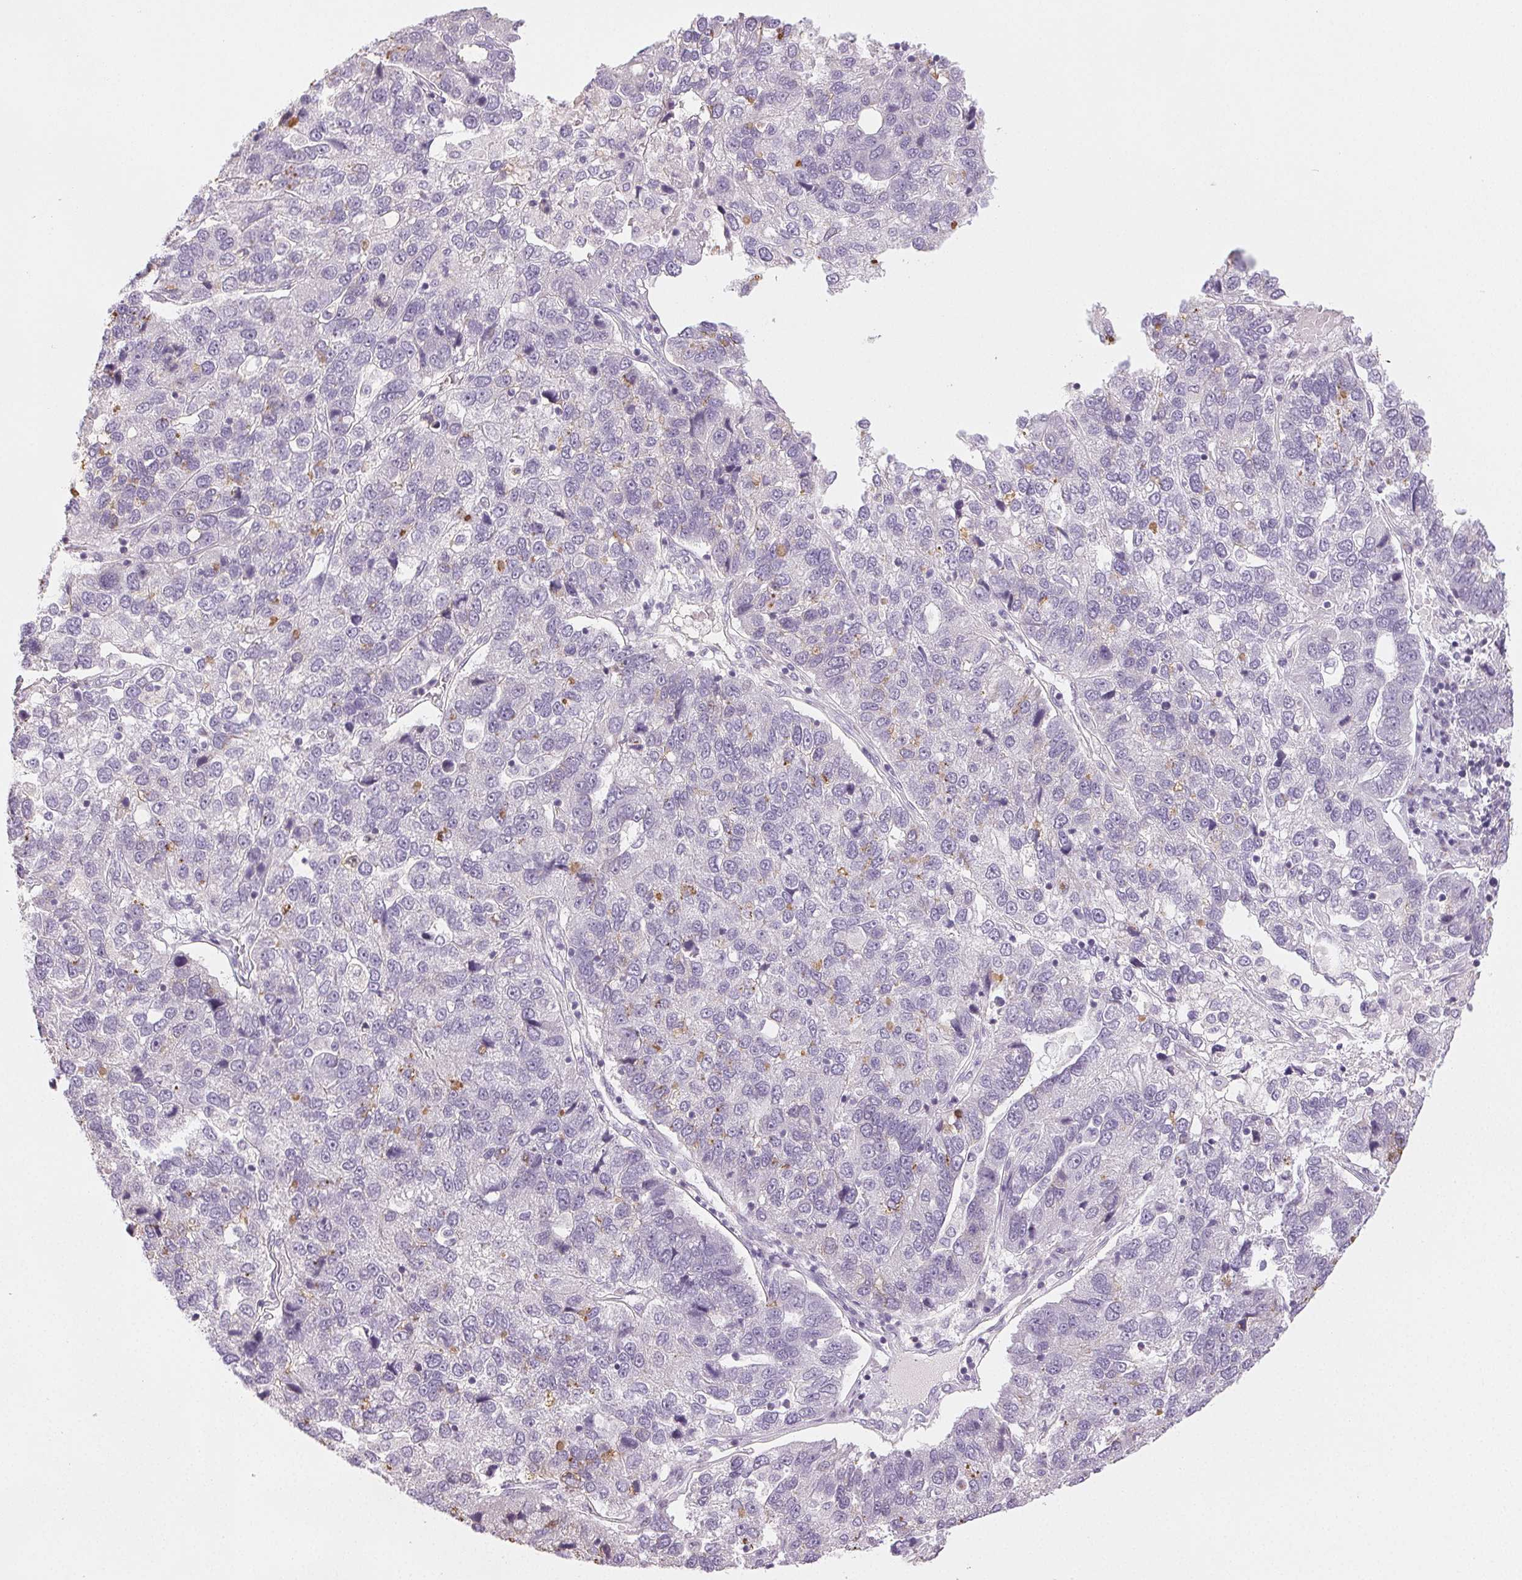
{"staining": {"intensity": "negative", "quantity": "none", "location": "none"}, "tissue": "pancreatic cancer", "cell_type": "Tumor cells", "image_type": "cancer", "snomed": [{"axis": "morphology", "description": "Adenocarcinoma, NOS"}, {"axis": "topography", "description": "Pancreas"}], "caption": "High power microscopy micrograph of an immunohistochemistry image of pancreatic cancer, revealing no significant expression in tumor cells.", "gene": "COL7A1", "patient": {"sex": "female", "age": 61}}